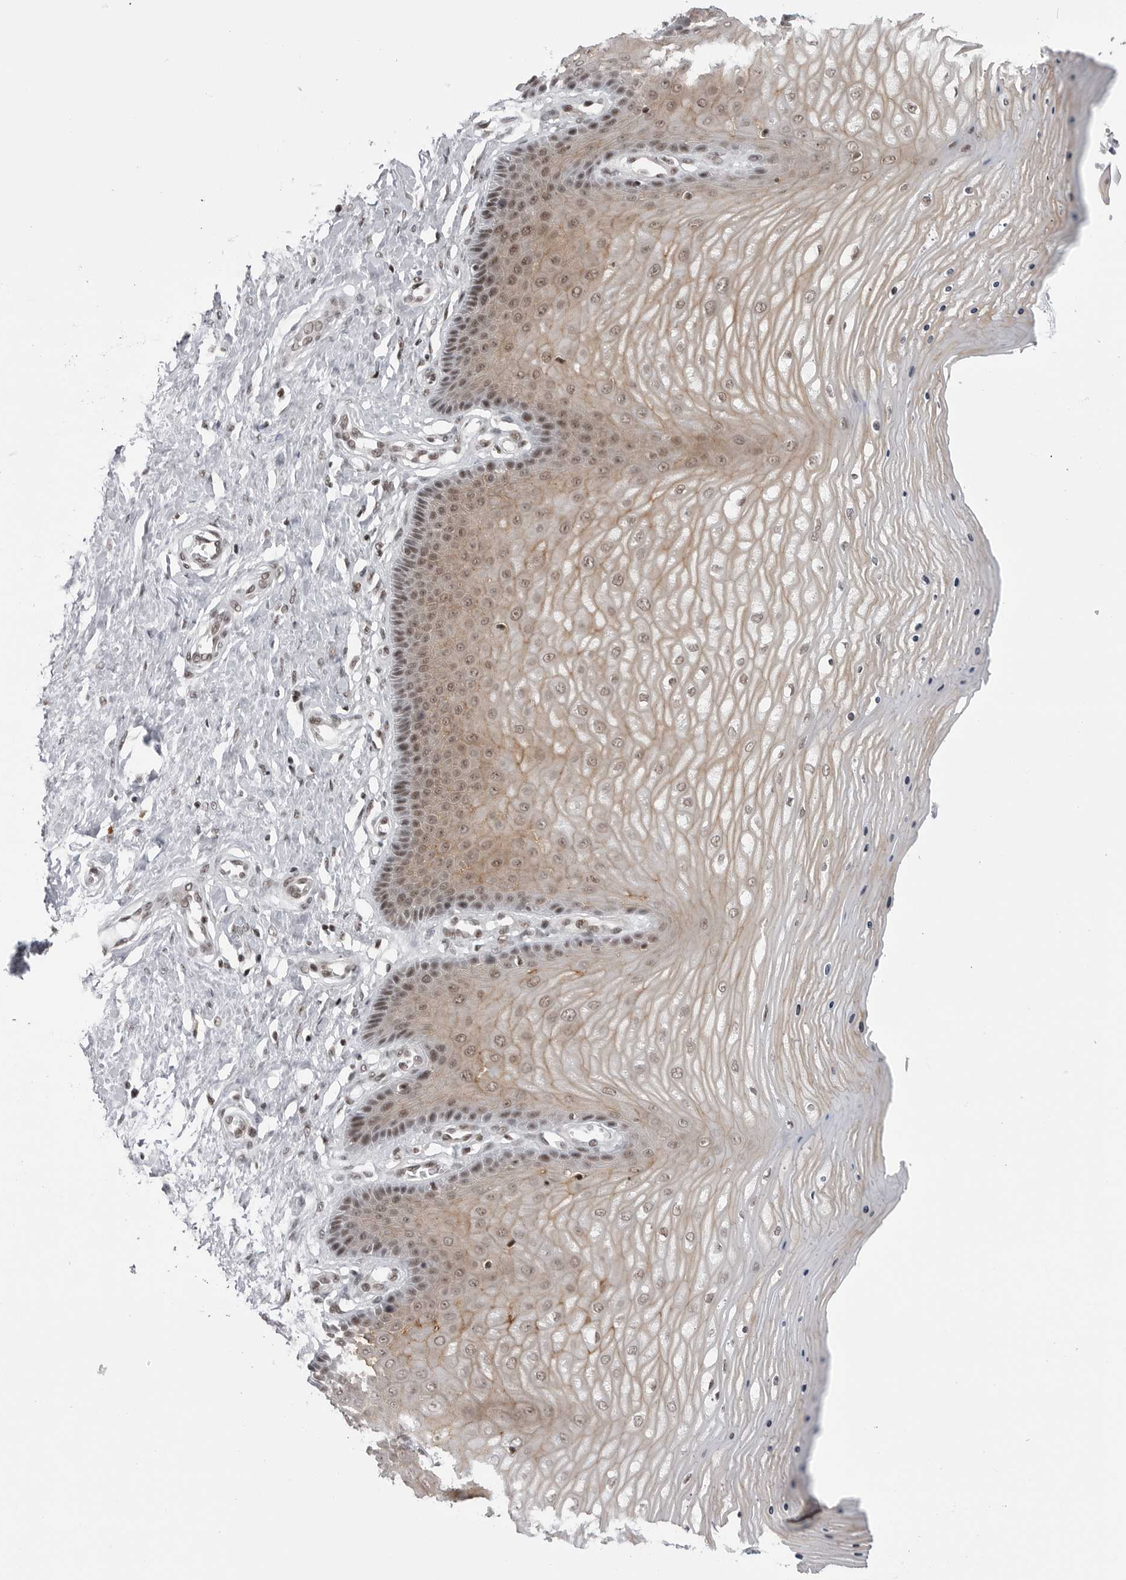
{"staining": {"intensity": "weak", "quantity": ">75%", "location": "nuclear"}, "tissue": "cervix", "cell_type": "Glandular cells", "image_type": "normal", "snomed": [{"axis": "morphology", "description": "Normal tissue, NOS"}, {"axis": "topography", "description": "Cervix"}], "caption": "Brown immunohistochemical staining in benign cervix exhibits weak nuclear expression in about >75% of glandular cells. (DAB IHC with brightfield microscopy, high magnification).", "gene": "TRIM66", "patient": {"sex": "female", "age": 55}}